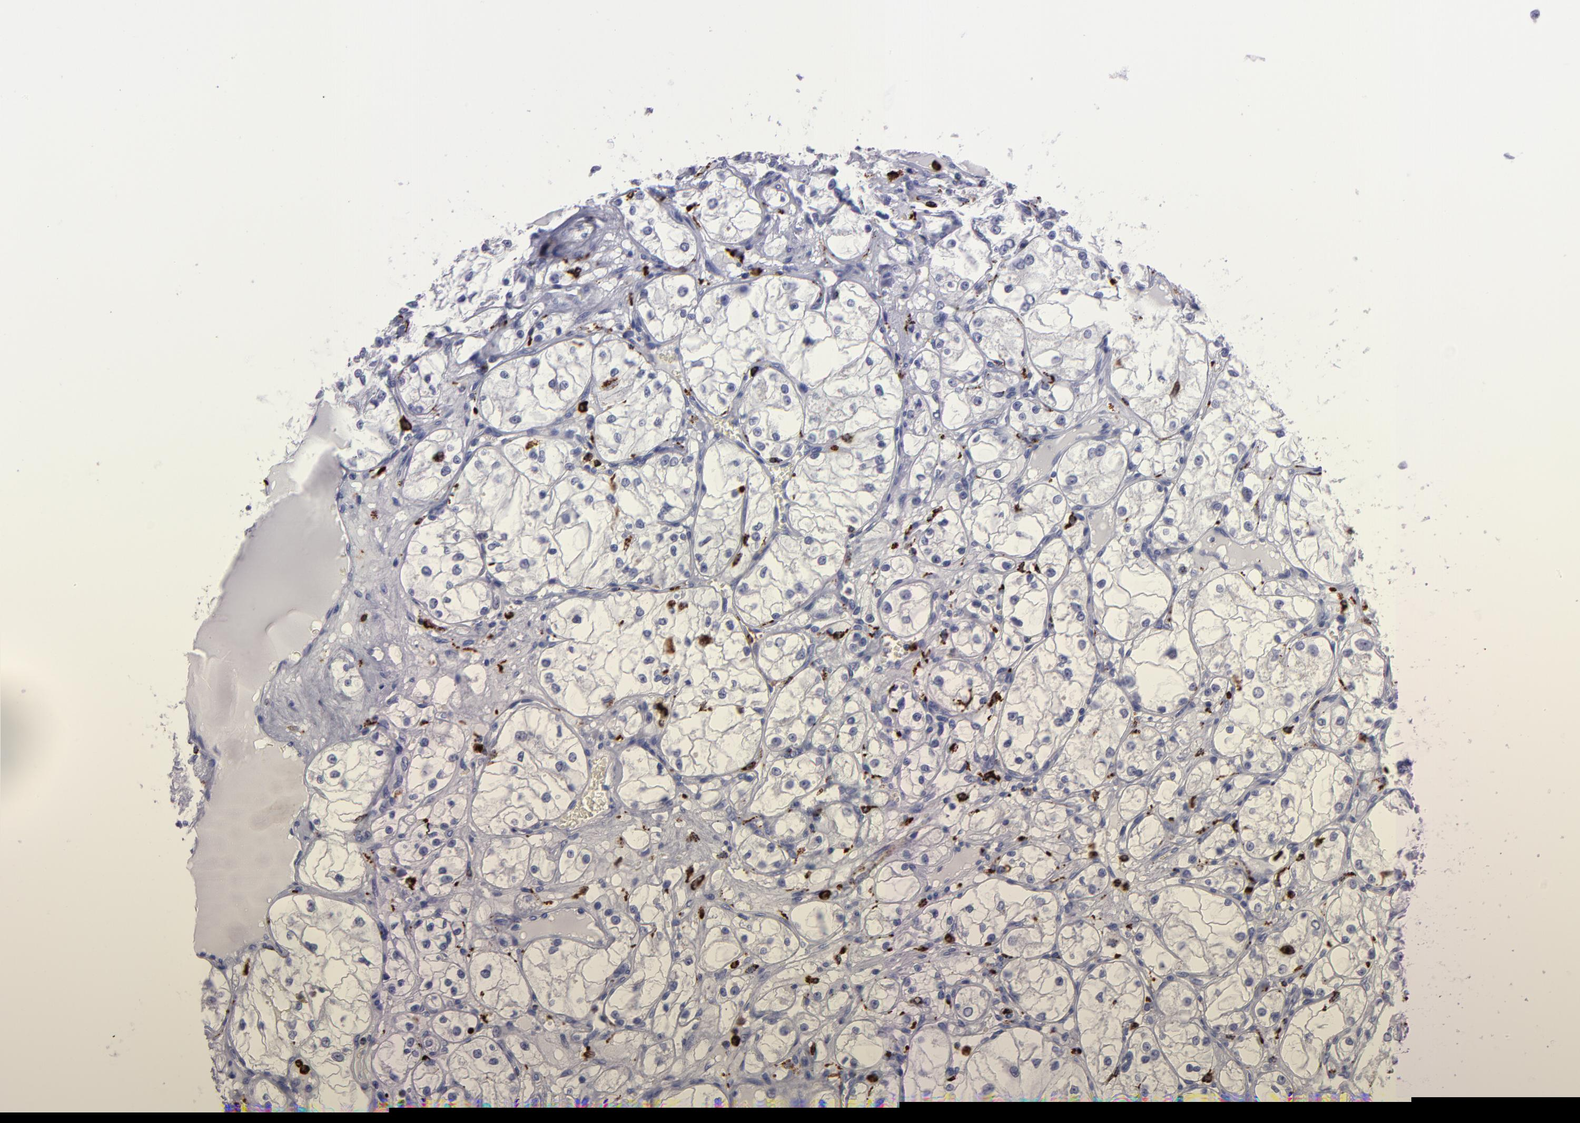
{"staining": {"intensity": "negative", "quantity": "none", "location": "none"}, "tissue": "renal cancer", "cell_type": "Tumor cells", "image_type": "cancer", "snomed": [{"axis": "morphology", "description": "Adenocarcinoma, NOS"}, {"axis": "topography", "description": "Kidney"}], "caption": "Tumor cells show no significant staining in renal cancer.", "gene": "CTSS", "patient": {"sex": "male", "age": 61}}